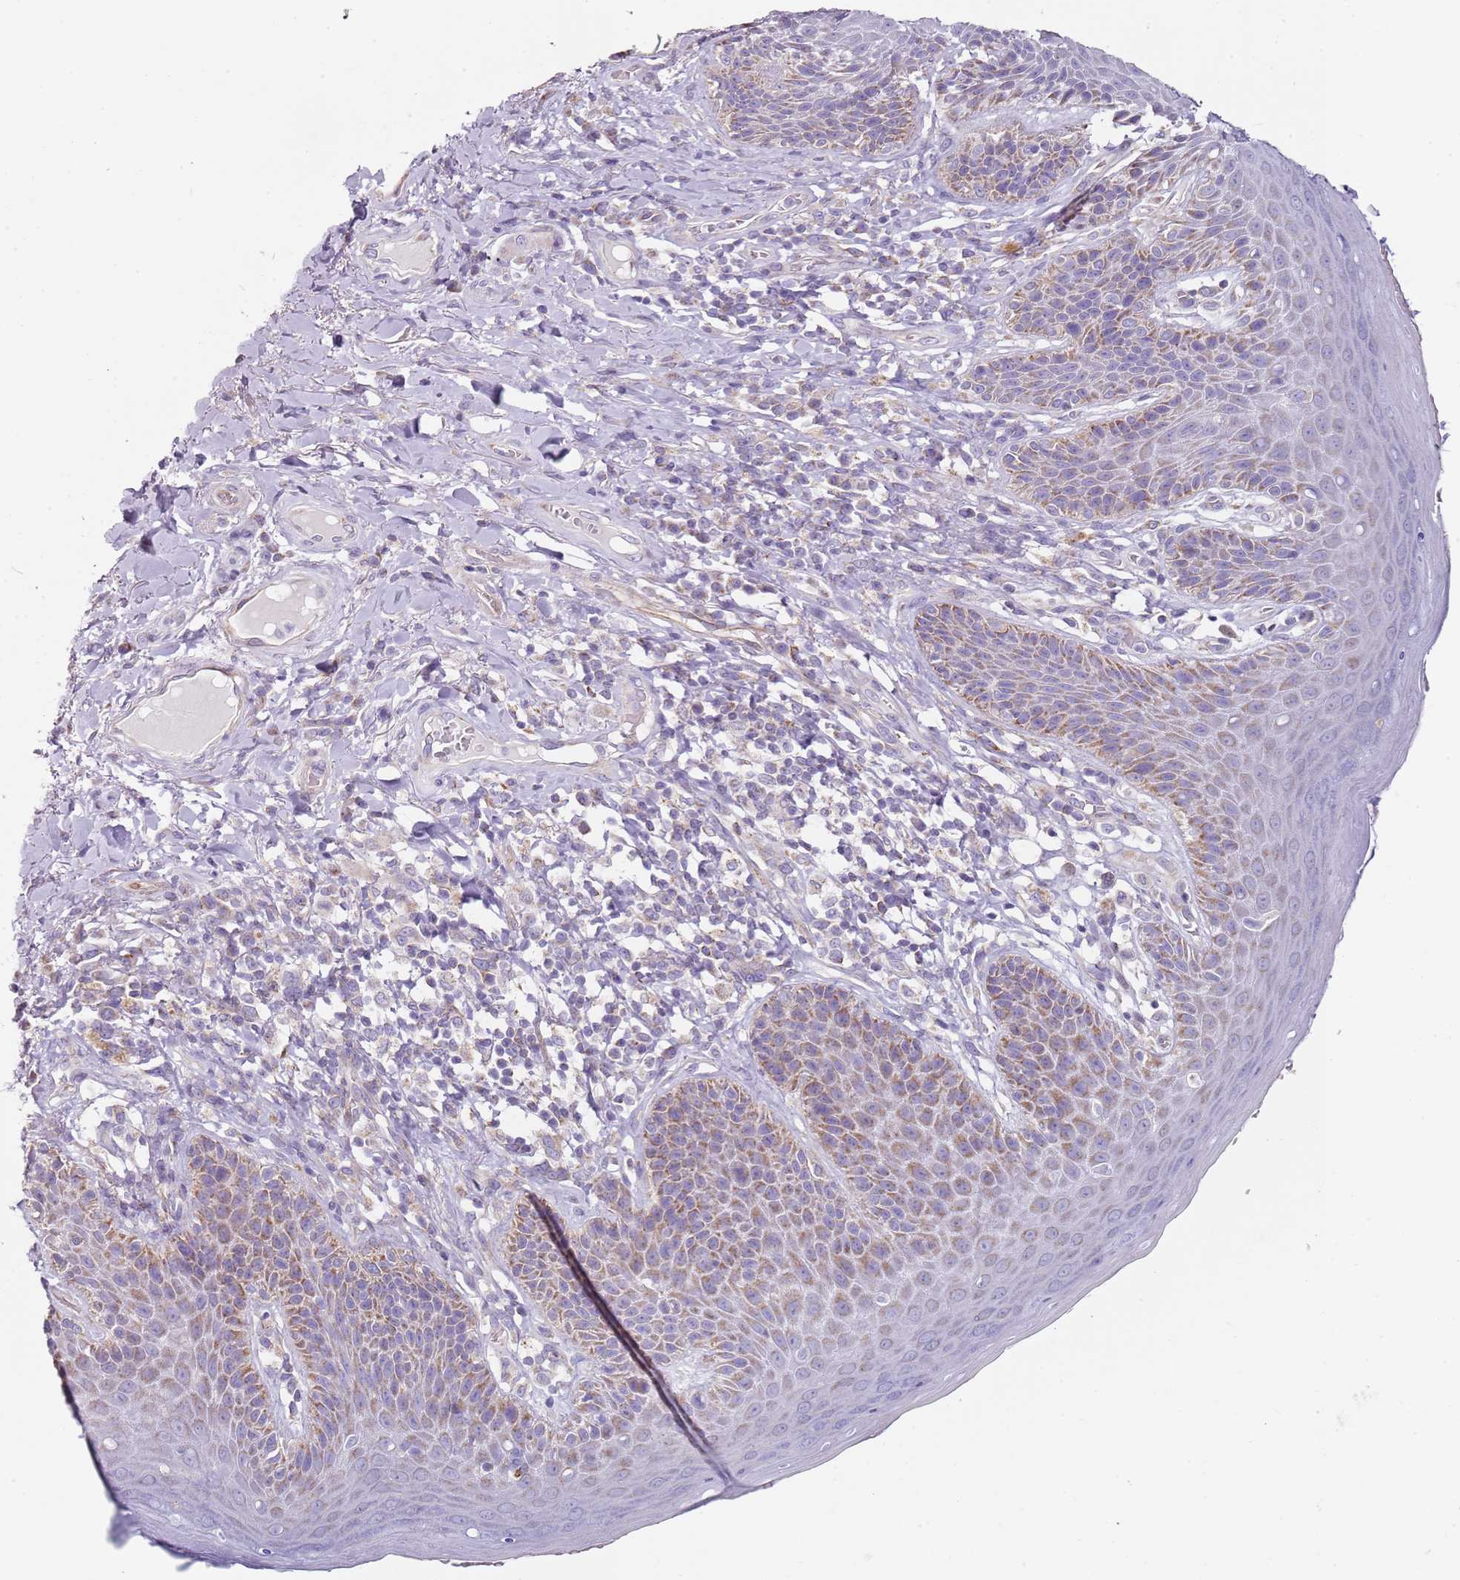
{"staining": {"intensity": "moderate", "quantity": "25%-75%", "location": "cytoplasmic/membranous"}, "tissue": "skin", "cell_type": "Epidermal cells", "image_type": "normal", "snomed": [{"axis": "morphology", "description": "Normal tissue, NOS"}, {"axis": "topography", "description": "Anal"}], "caption": "Skin stained for a protein (brown) displays moderate cytoplasmic/membranous positive positivity in about 25%-75% of epidermal cells.", "gene": "ALS2", "patient": {"sex": "female", "age": 89}}